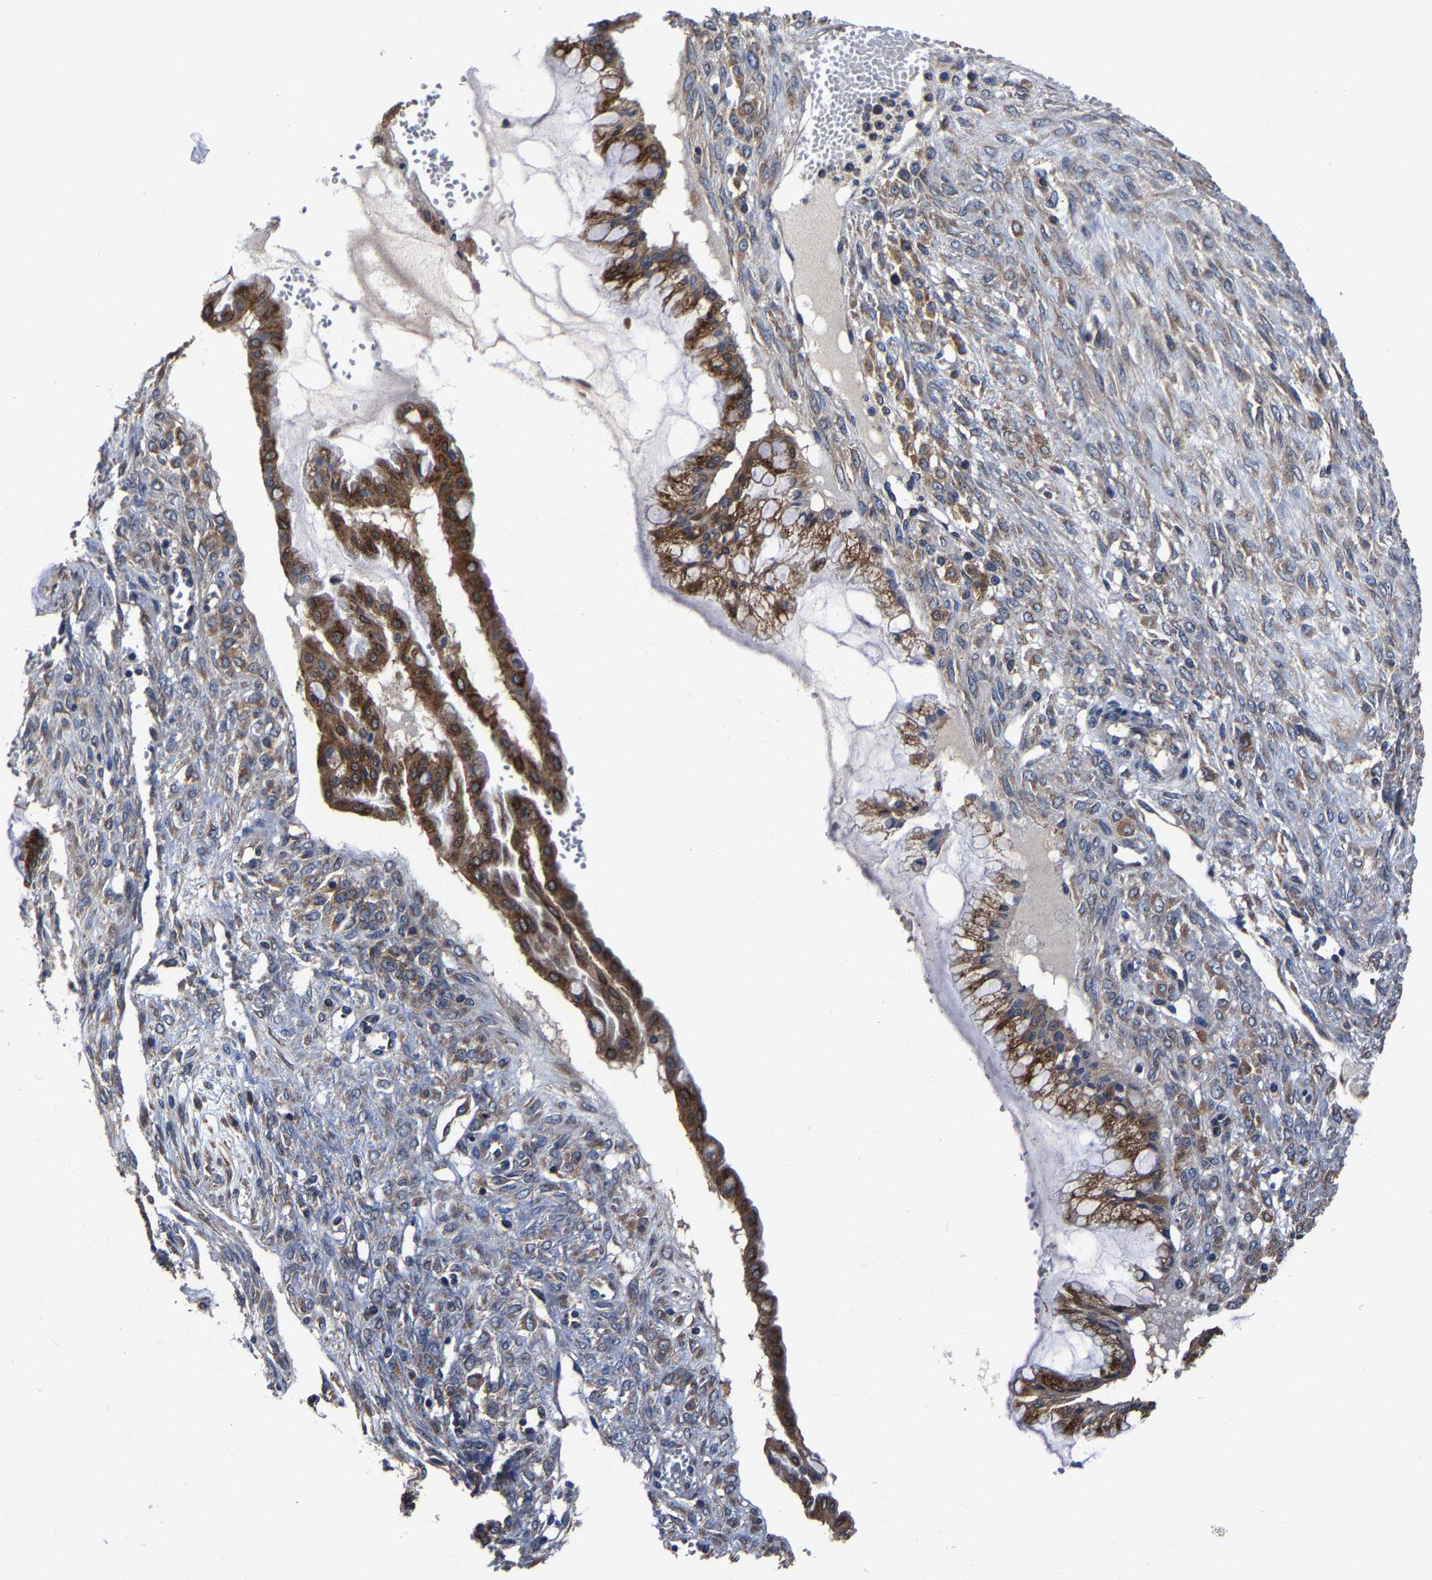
{"staining": {"intensity": "strong", "quantity": ">75%", "location": "cytoplasmic/membranous"}, "tissue": "ovarian cancer", "cell_type": "Tumor cells", "image_type": "cancer", "snomed": [{"axis": "morphology", "description": "Cystadenocarcinoma, mucinous, NOS"}, {"axis": "topography", "description": "Ovary"}], "caption": "DAB immunohistochemical staining of ovarian cancer shows strong cytoplasmic/membranous protein expression in approximately >75% of tumor cells.", "gene": "EBAG9", "patient": {"sex": "female", "age": 73}}